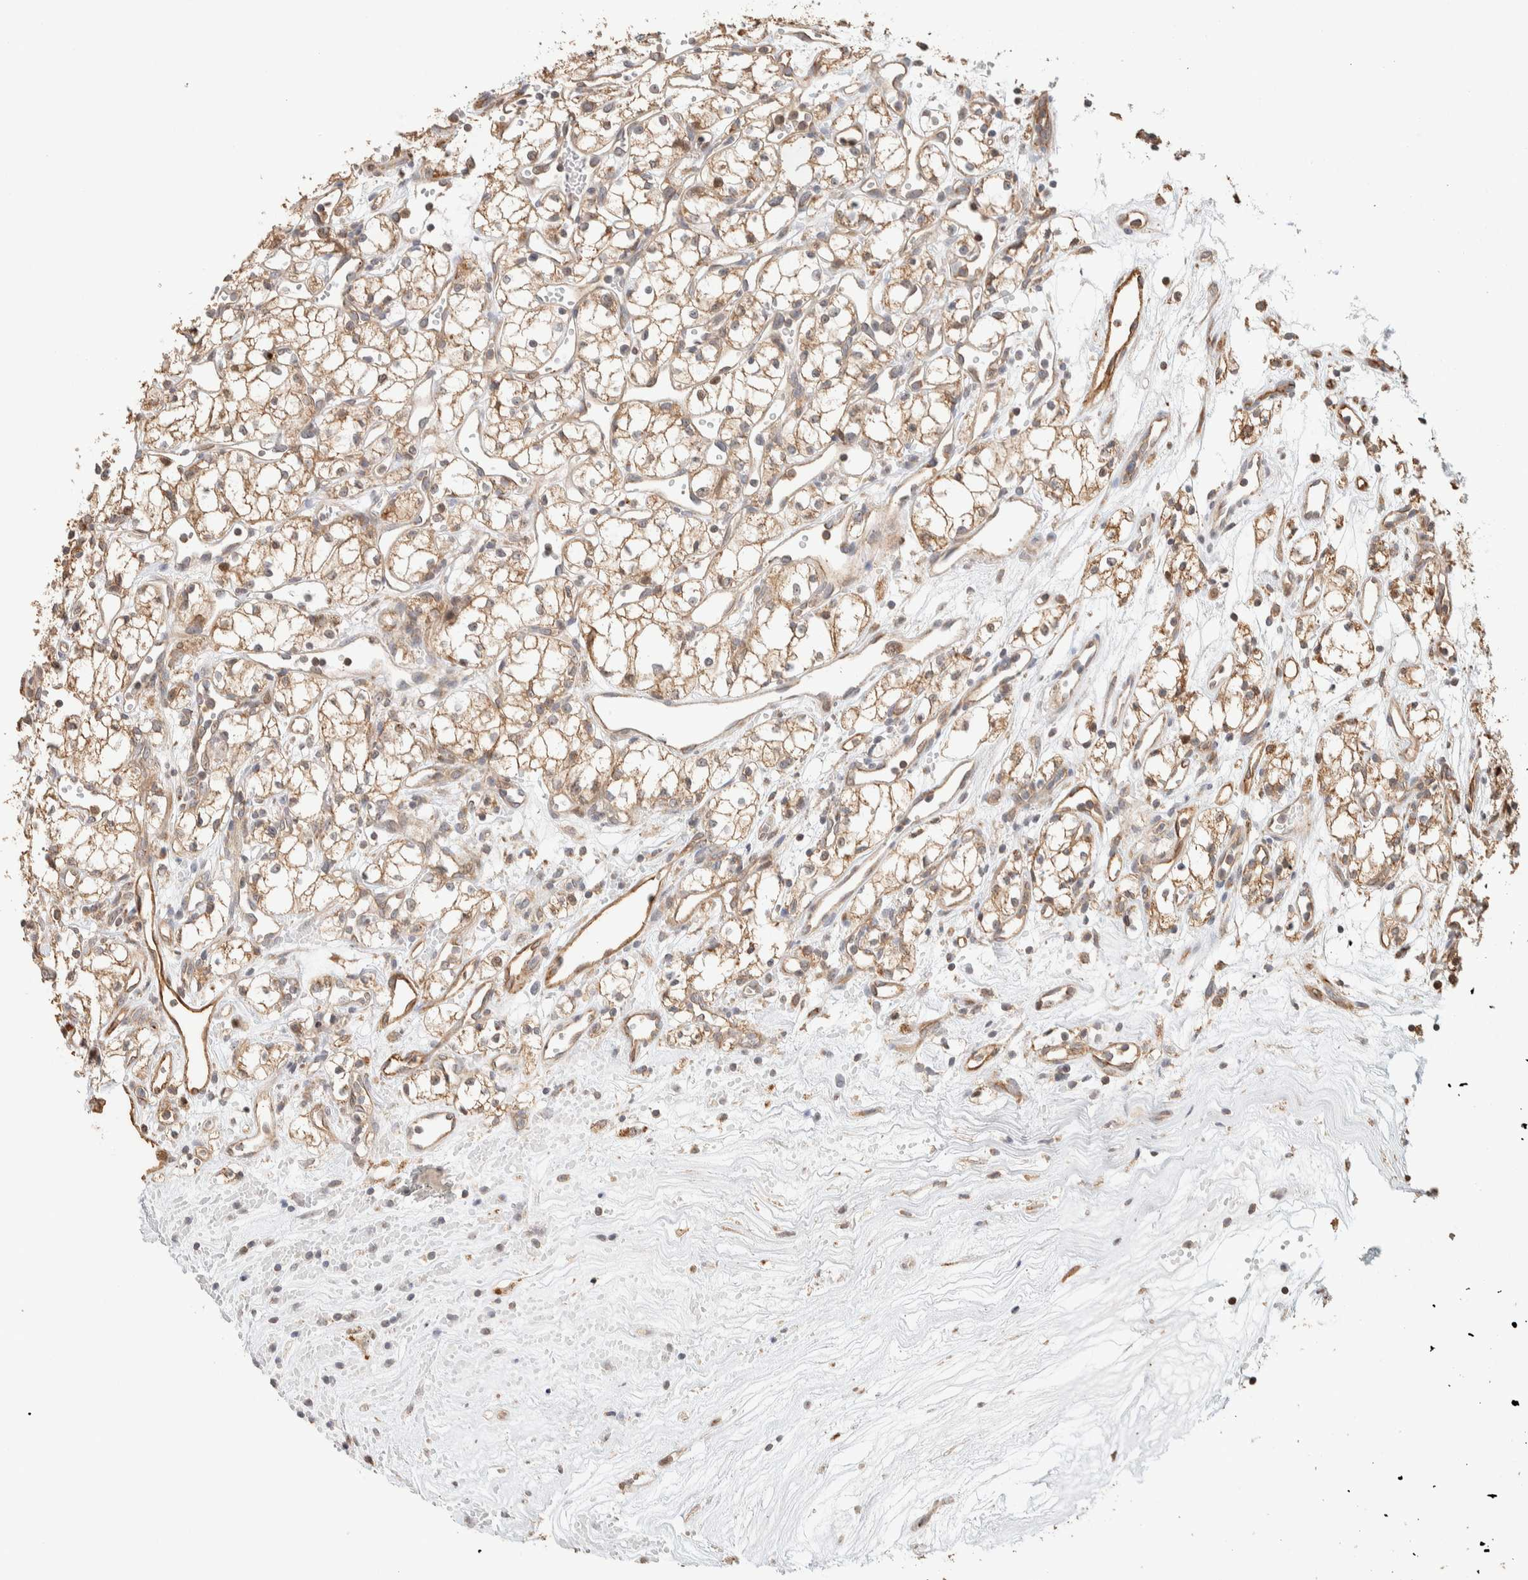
{"staining": {"intensity": "moderate", "quantity": ">75%", "location": "cytoplasmic/membranous"}, "tissue": "renal cancer", "cell_type": "Tumor cells", "image_type": "cancer", "snomed": [{"axis": "morphology", "description": "Adenocarcinoma, NOS"}, {"axis": "topography", "description": "Kidney"}], "caption": "Brown immunohistochemical staining in human renal cancer (adenocarcinoma) exhibits moderate cytoplasmic/membranous staining in about >75% of tumor cells.", "gene": "KIF9", "patient": {"sex": "male", "age": 59}}